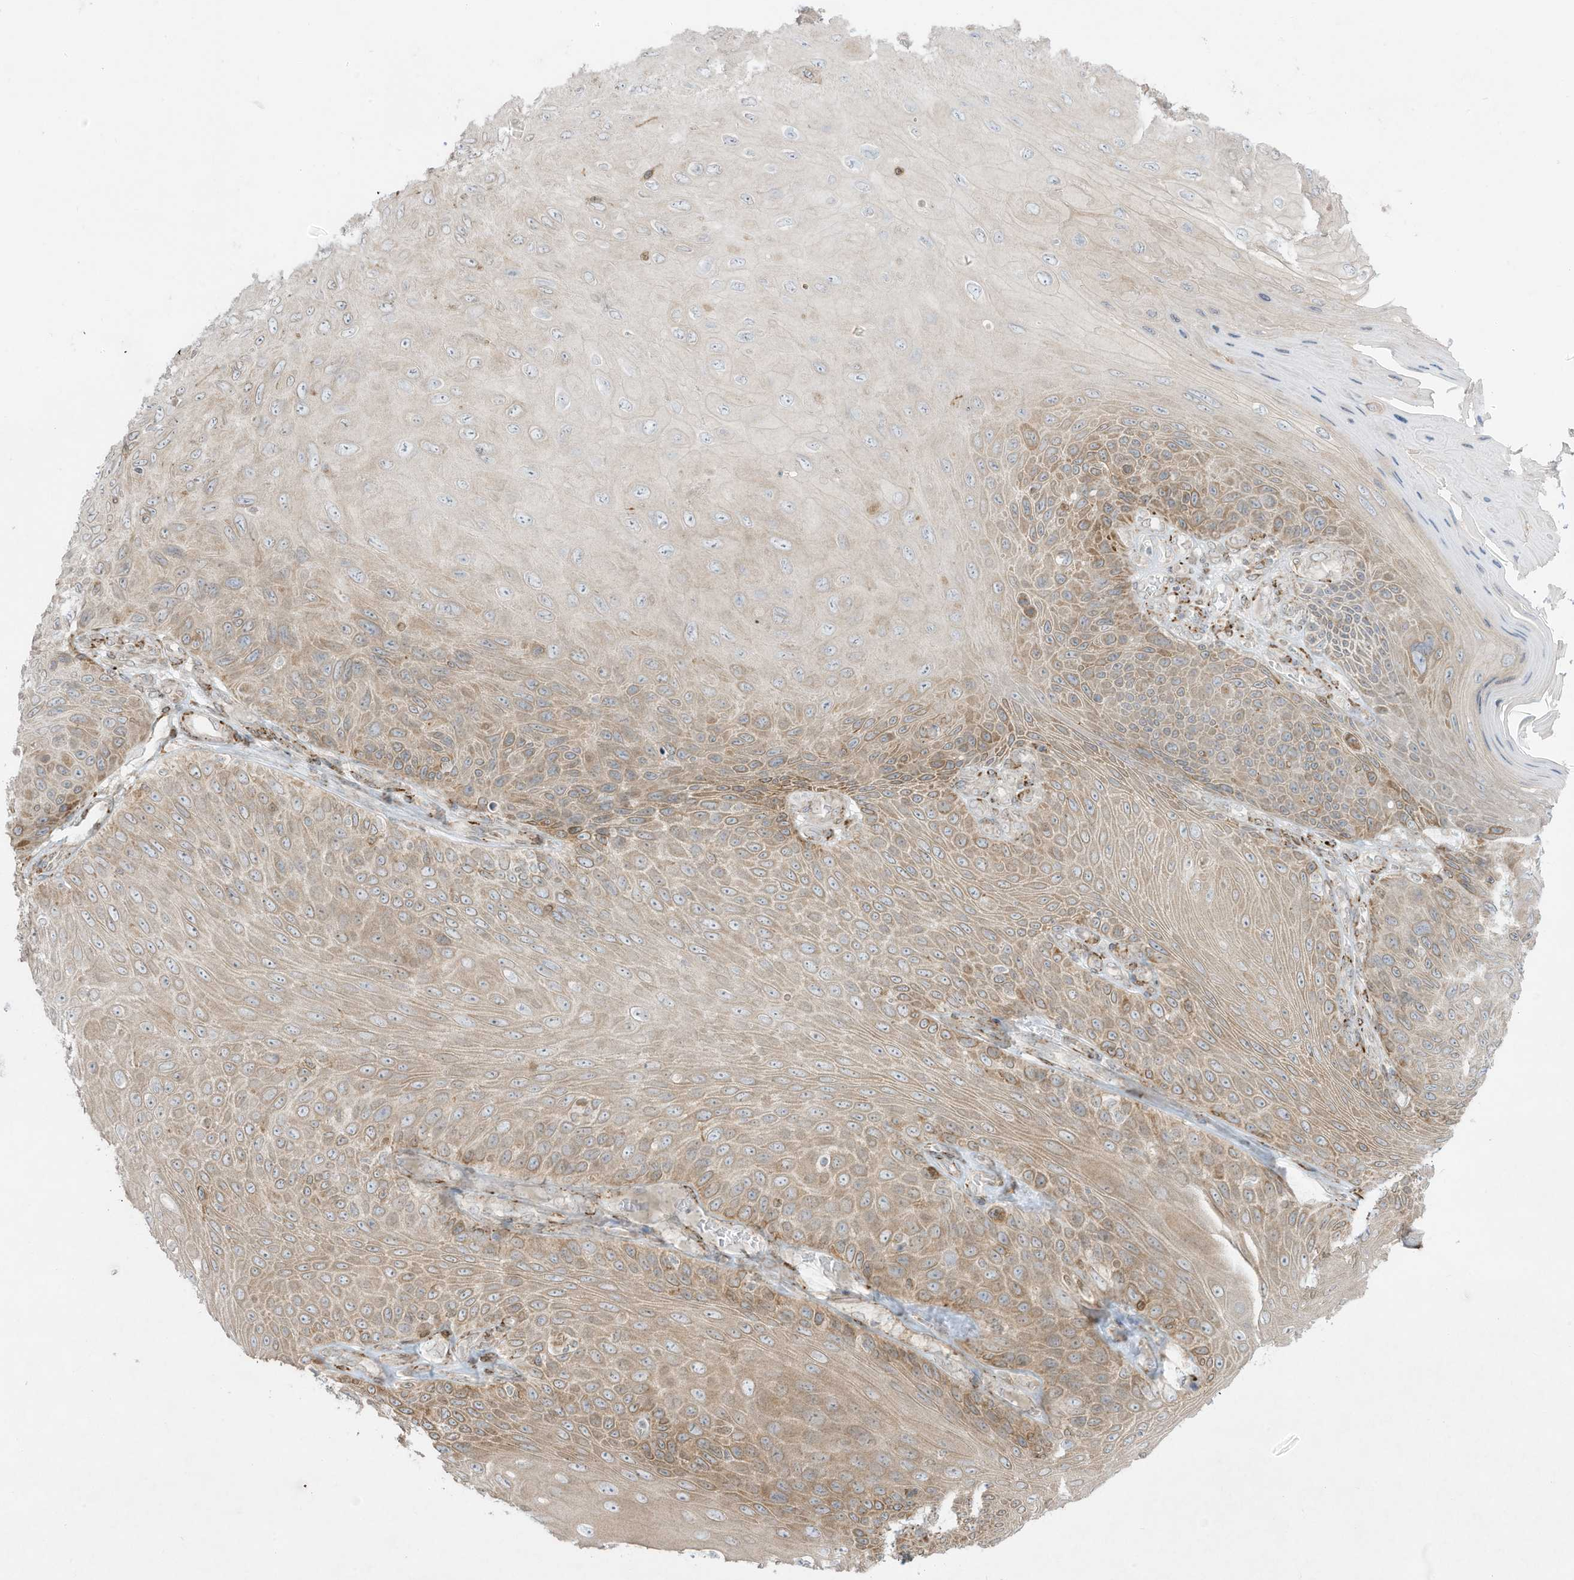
{"staining": {"intensity": "moderate", "quantity": "25%-75%", "location": "cytoplasmic/membranous"}, "tissue": "skin cancer", "cell_type": "Tumor cells", "image_type": "cancer", "snomed": [{"axis": "morphology", "description": "Squamous cell carcinoma, NOS"}, {"axis": "topography", "description": "Skin"}], "caption": "Immunohistochemical staining of human squamous cell carcinoma (skin) reveals moderate cytoplasmic/membranous protein expression in approximately 25%-75% of tumor cells.", "gene": "PTK6", "patient": {"sex": "female", "age": 88}}